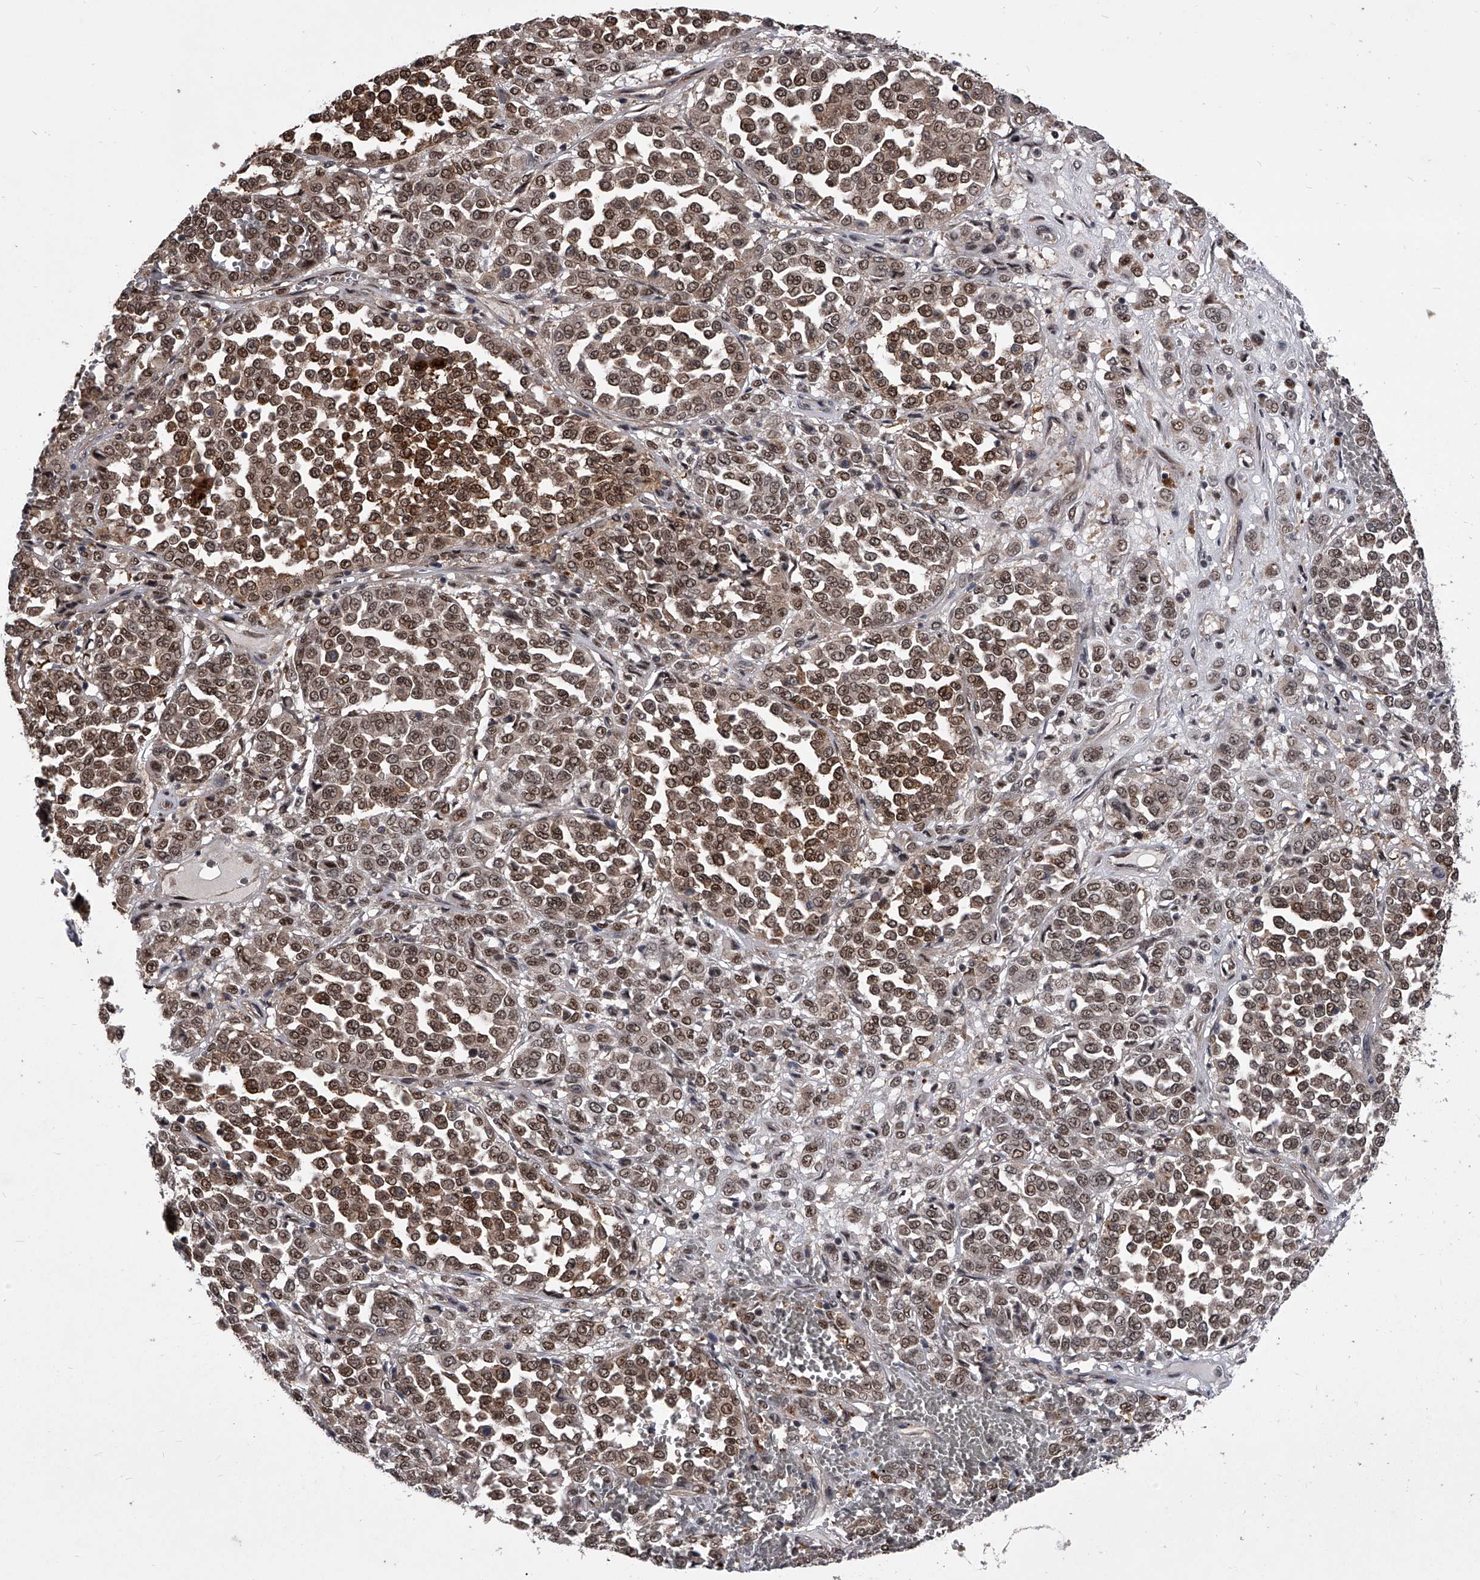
{"staining": {"intensity": "moderate", "quantity": ">75%", "location": "cytoplasmic/membranous,nuclear"}, "tissue": "melanoma", "cell_type": "Tumor cells", "image_type": "cancer", "snomed": [{"axis": "morphology", "description": "Malignant melanoma, Metastatic site"}, {"axis": "topography", "description": "Pancreas"}], "caption": "Immunohistochemical staining of human melanoma demonstrates medium levels of moderate cytoplasmic/membranous and nuclear protein positivity in approximately >75% of tumor cells.", "gene": "CMTR1", "patient": {"sex": "female", "age": 30}}